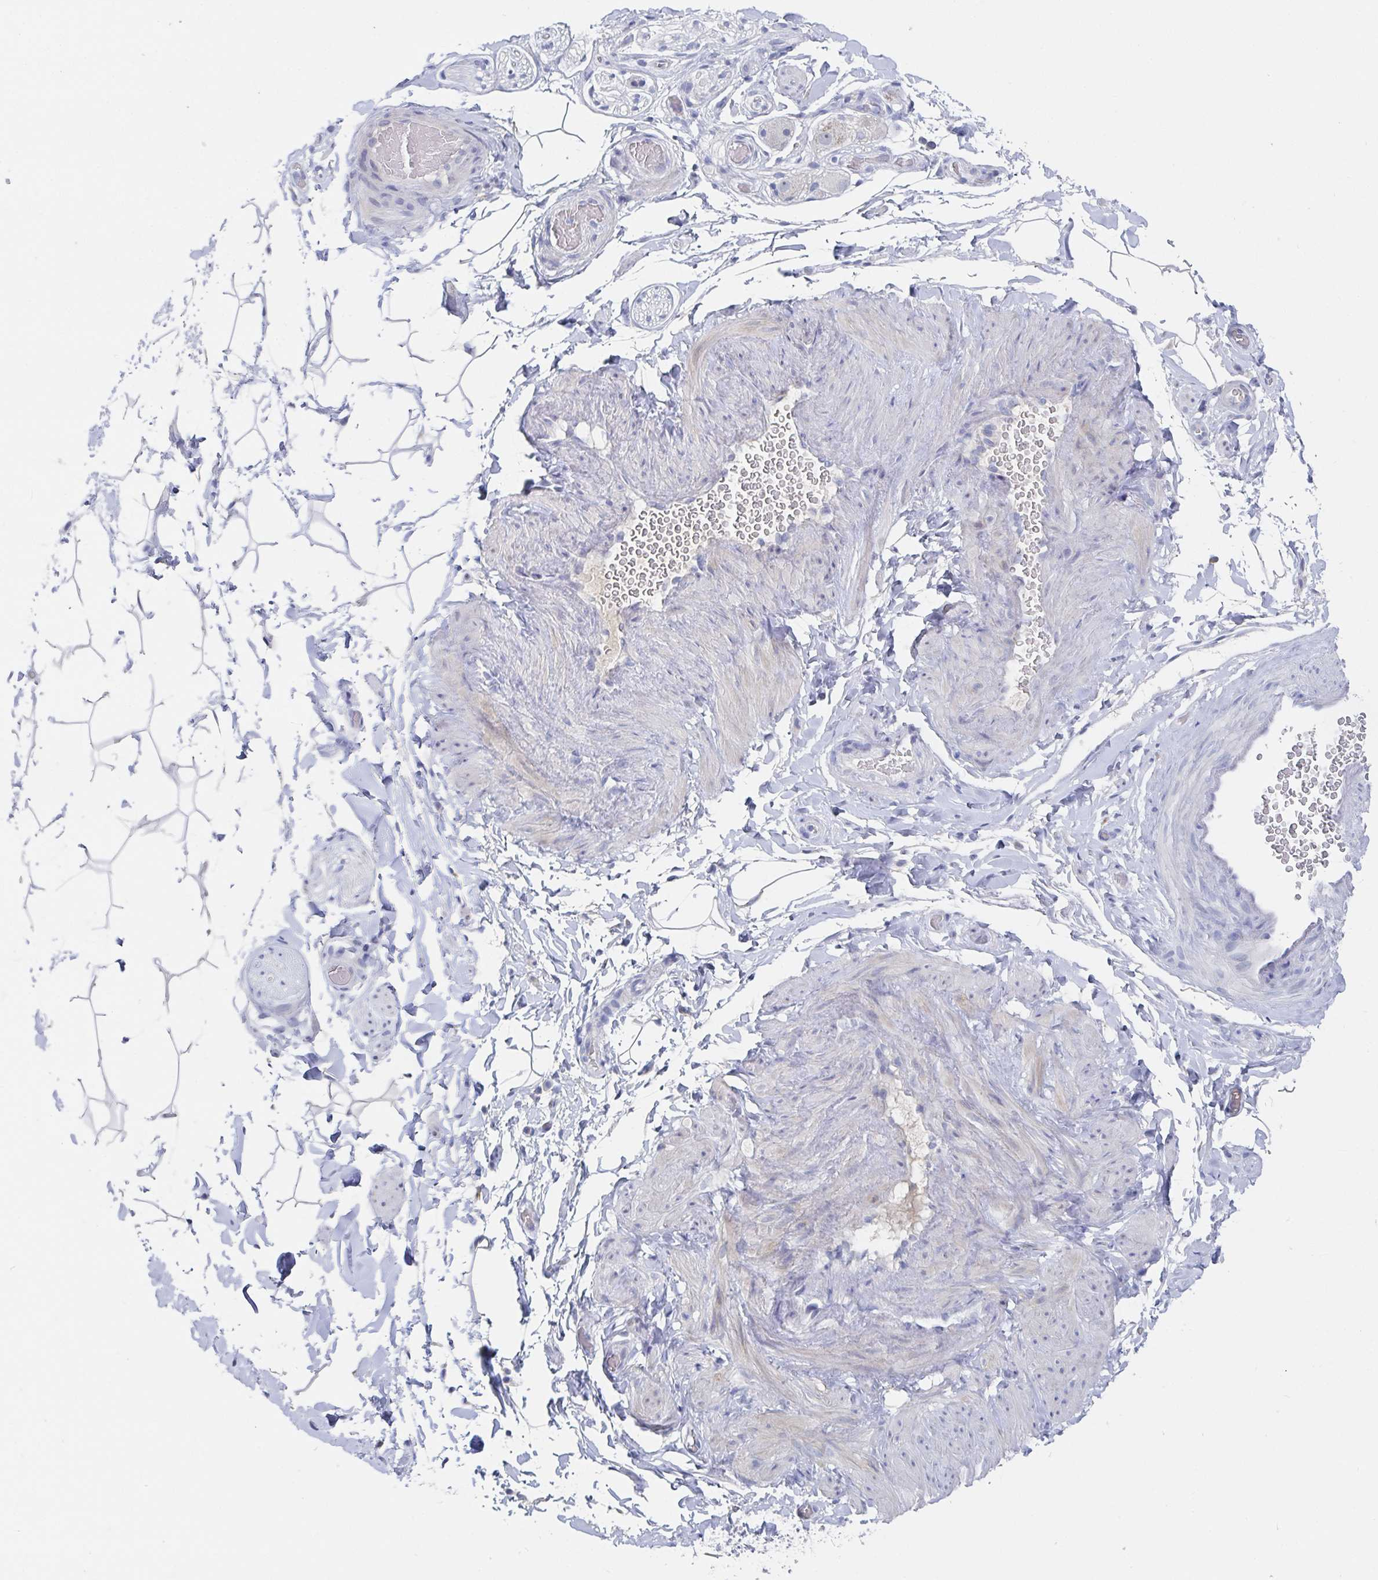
{"staining": {"intensity": "negative", "quantity": "none", "location": "none"}, "tissue": "adipose tissue", "cell_type": "Adipocytes", "image_type": "normal", "snomed": [{"axis": "morphology", "description": "Normal tissue, NOS"}, {"axis": "topography", "description": "Epididymis"}, {"axis": "topography", "description": "Peripheral nerve tissue"}], "caption": "High magnification brightfield microscopy of benign adipose tissue stained with DAB (brown) and counterstained with hematoxylin (blue): adipocytes show no significant staining.", "gene": "ZNF100", "patient": {"sex": "male", "age": 32}}